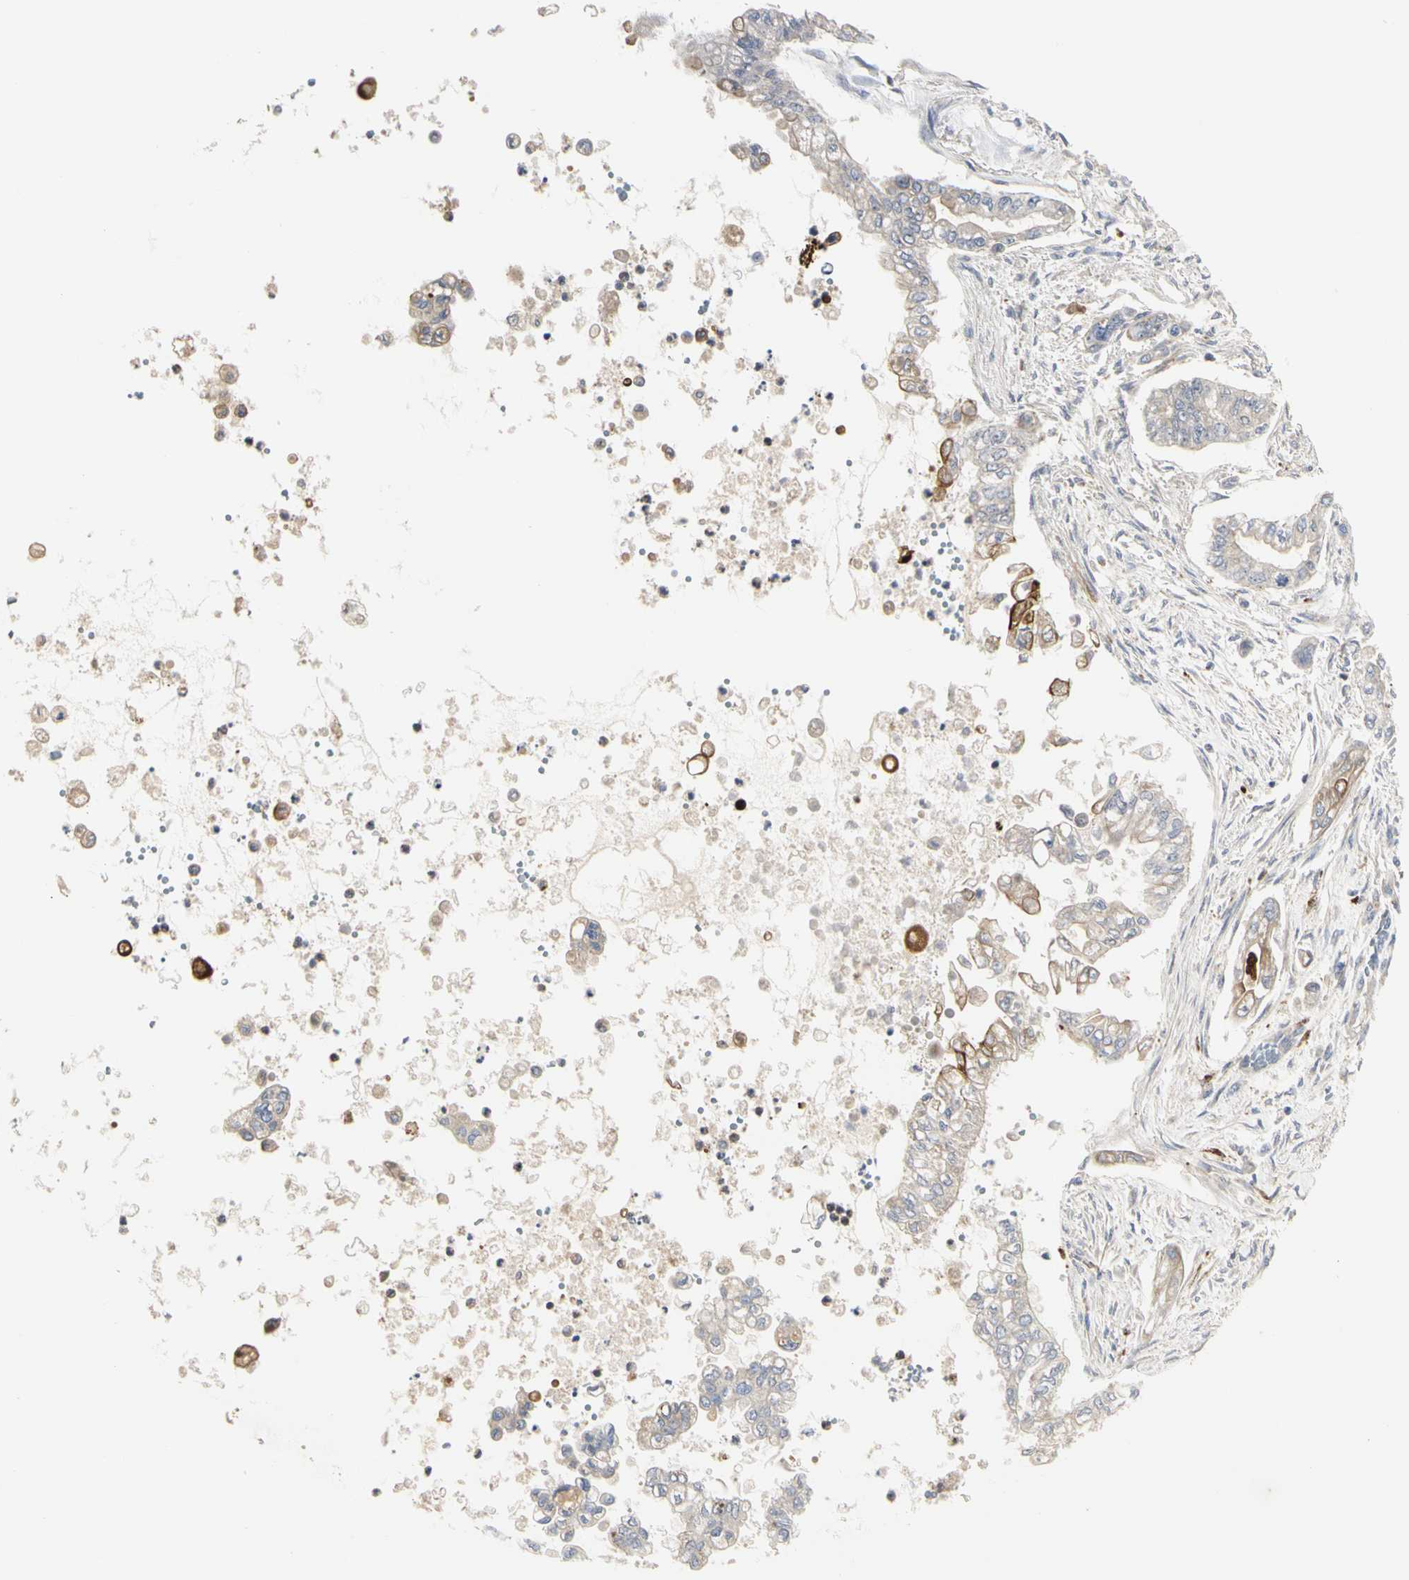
{"staining": {"intensity": "weak", "quantity": "<25%", "location": "cytoplasmic/membranous"}, "tissue": "pancreatic cancer", "cell_type": "Tumor cells", "image_type": "cancer", "snomed": [{"axis": "morphology", "description": "Normal tissue, NOS"}, {"axis": "topography", "description": "Pancreas"}], "caption": "Immunohistochemistry of human pancreatic cancer demonstrates no expression in tumor cells. (Immunohistochemistry (ihc), brightfield microscopy, high magnification).", "gene": "NAPG", "patient": {"sex": "male", "age": 42}}